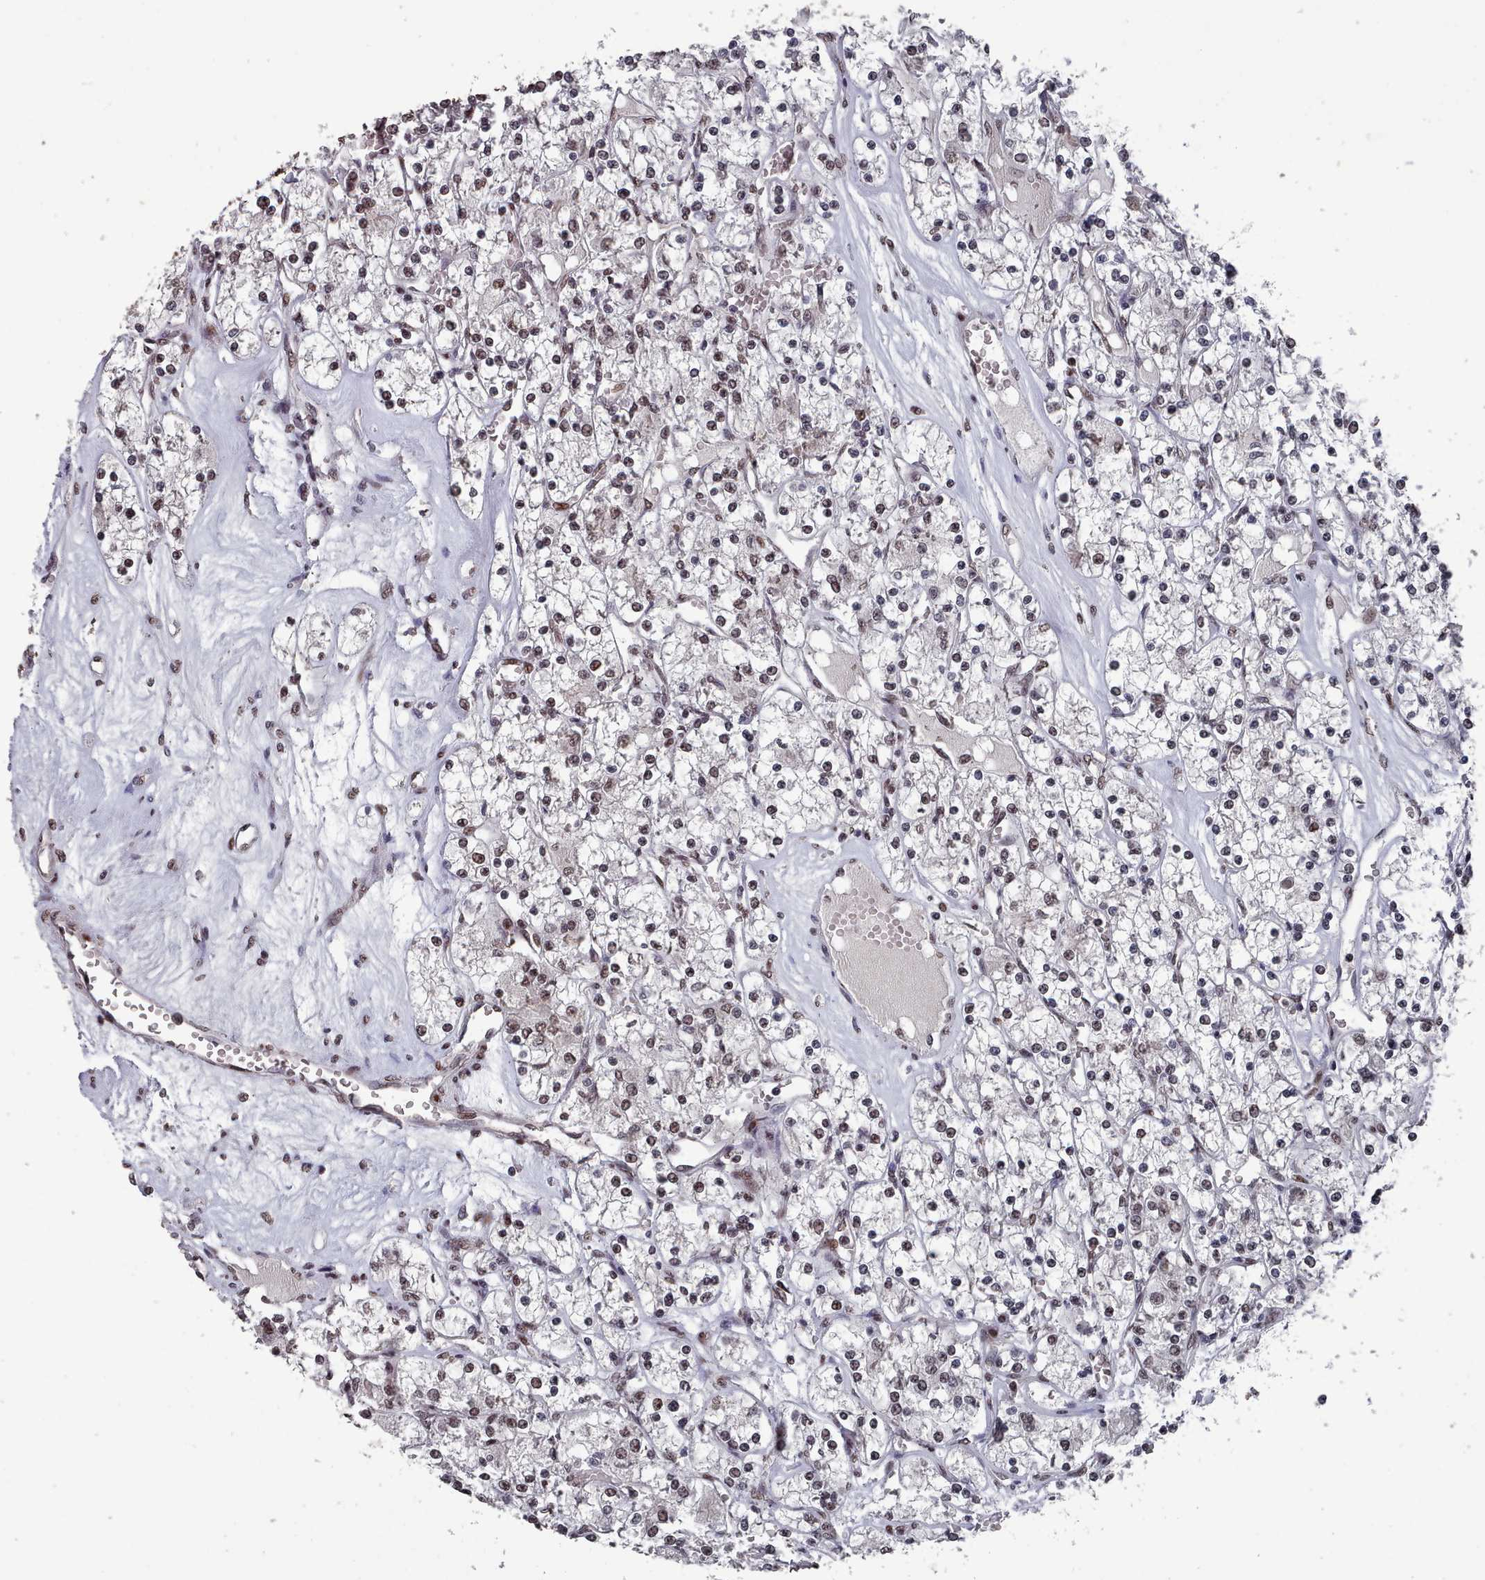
{"staining": {"intensity": "moderate", "quantity": "25%-75%", "location": "nuclear"}, "tissue": "renal cancer", "cell_type": "Tumor cells", "image_type": "cancer", "snomed": [{"axis": "morphology", "description": "Adenocarcinoma, NOS"}, {"axis": "topography", "description": "Kidney"}], "caption": "A micrograph showing moderate nuclear expression in about 25%-75% of tumor cells in renal cancer, as visualized by brown immunohistochemical staining.", "gene": "PNRC2", "patient": {"sex": "female", "age": 59}}